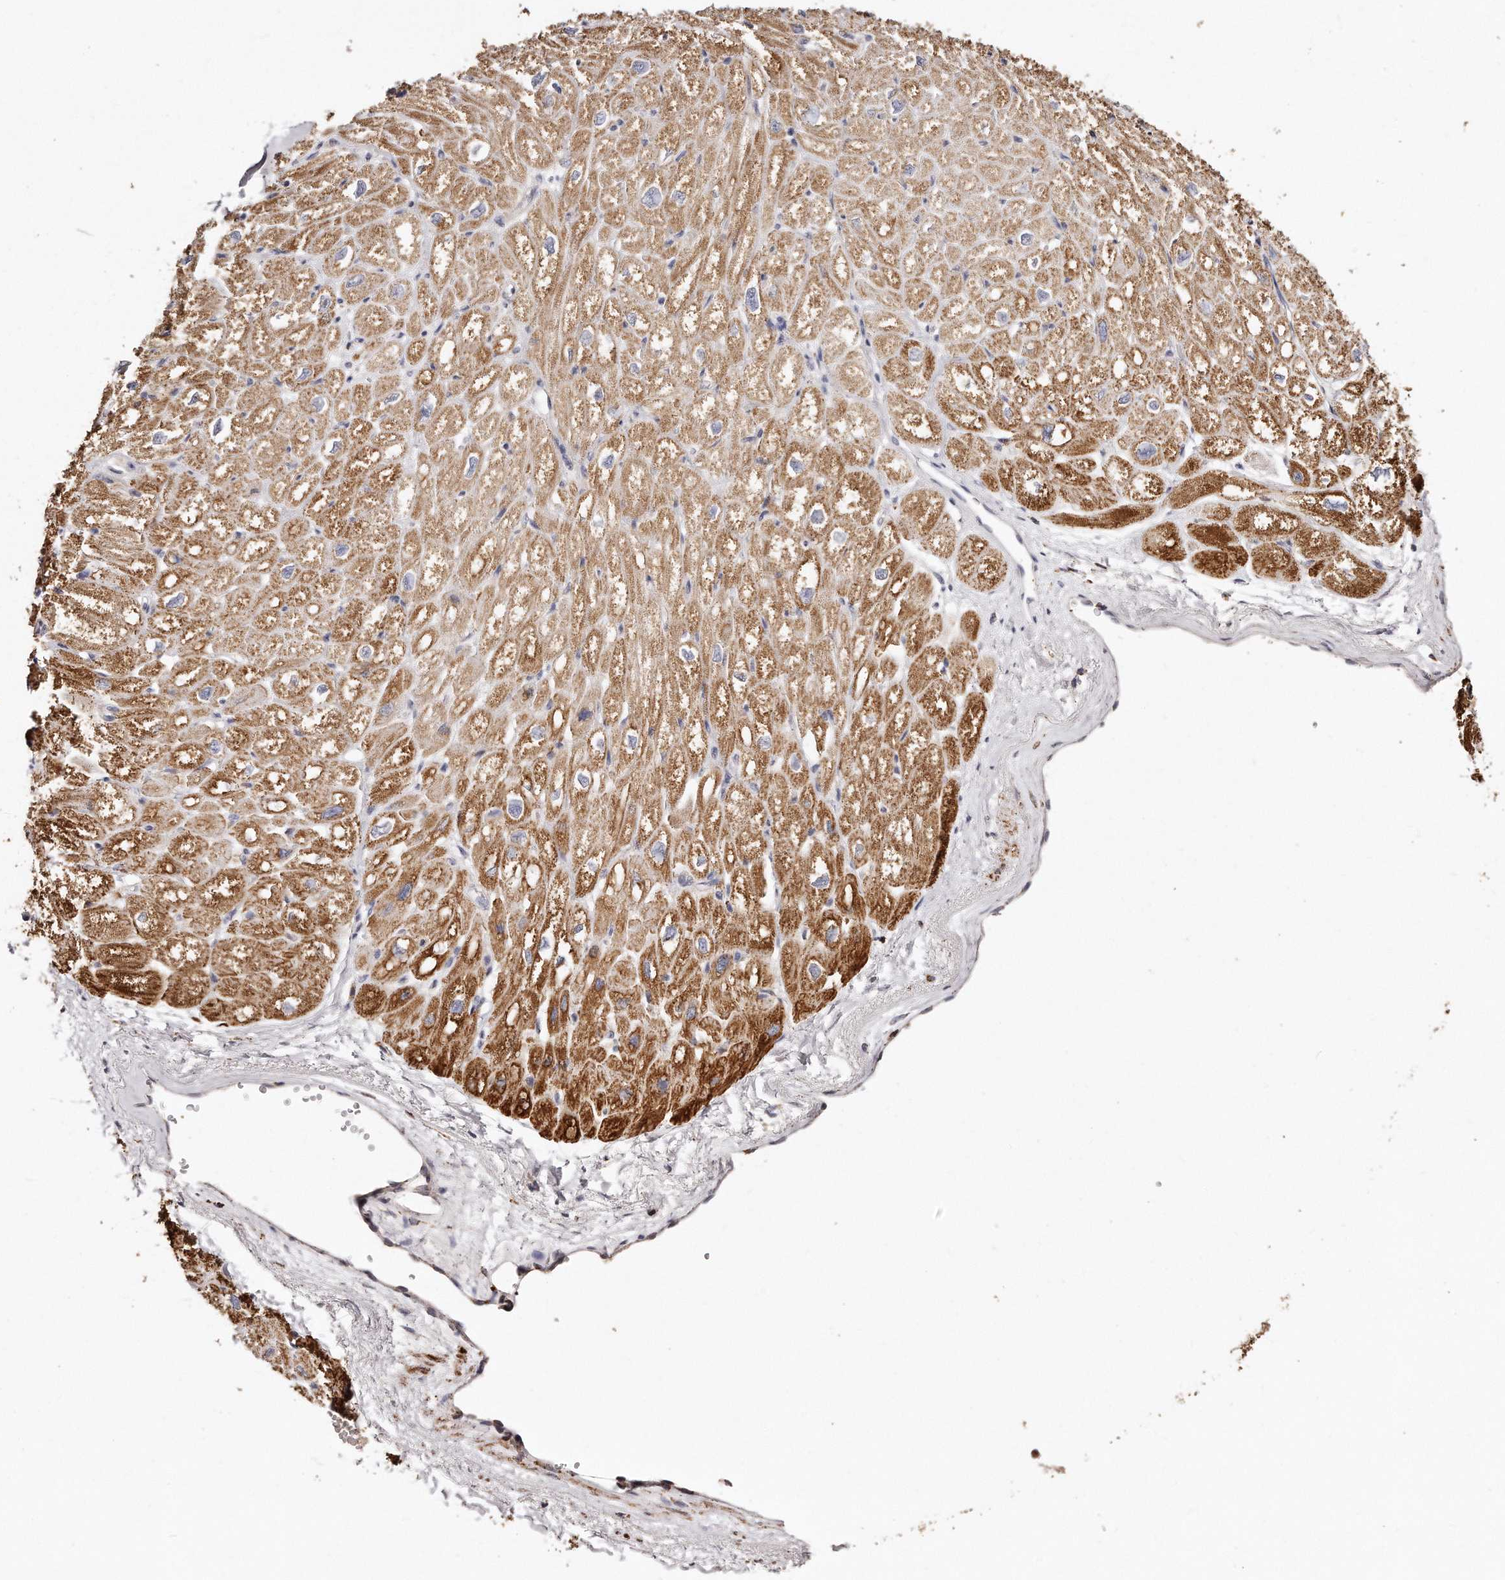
{"staining": {"intensity": "moderate", "quantity": ">75%", "location": "cytoplasmic/membranous"}, "tissue": "heart muscle", "cell_type": "Cardiomyocytes", "image_type": "normal", "snomed": [{"axis": "morphology", "description": "Normal tissue, NOS"}, {"axis": "topography", "description": "Heart"}], "caption": "The immunohistochemical stain highlights moderate cytoplasmic/membranous positivity in cardiomyocytes of benign heart muscle. (Stains: DAB in brown, nuclei in blue, Microscopy: brightfield microscopy at high magnification).", "gene": "RTKN", "patient": {"sex": "male", "age": 50}}